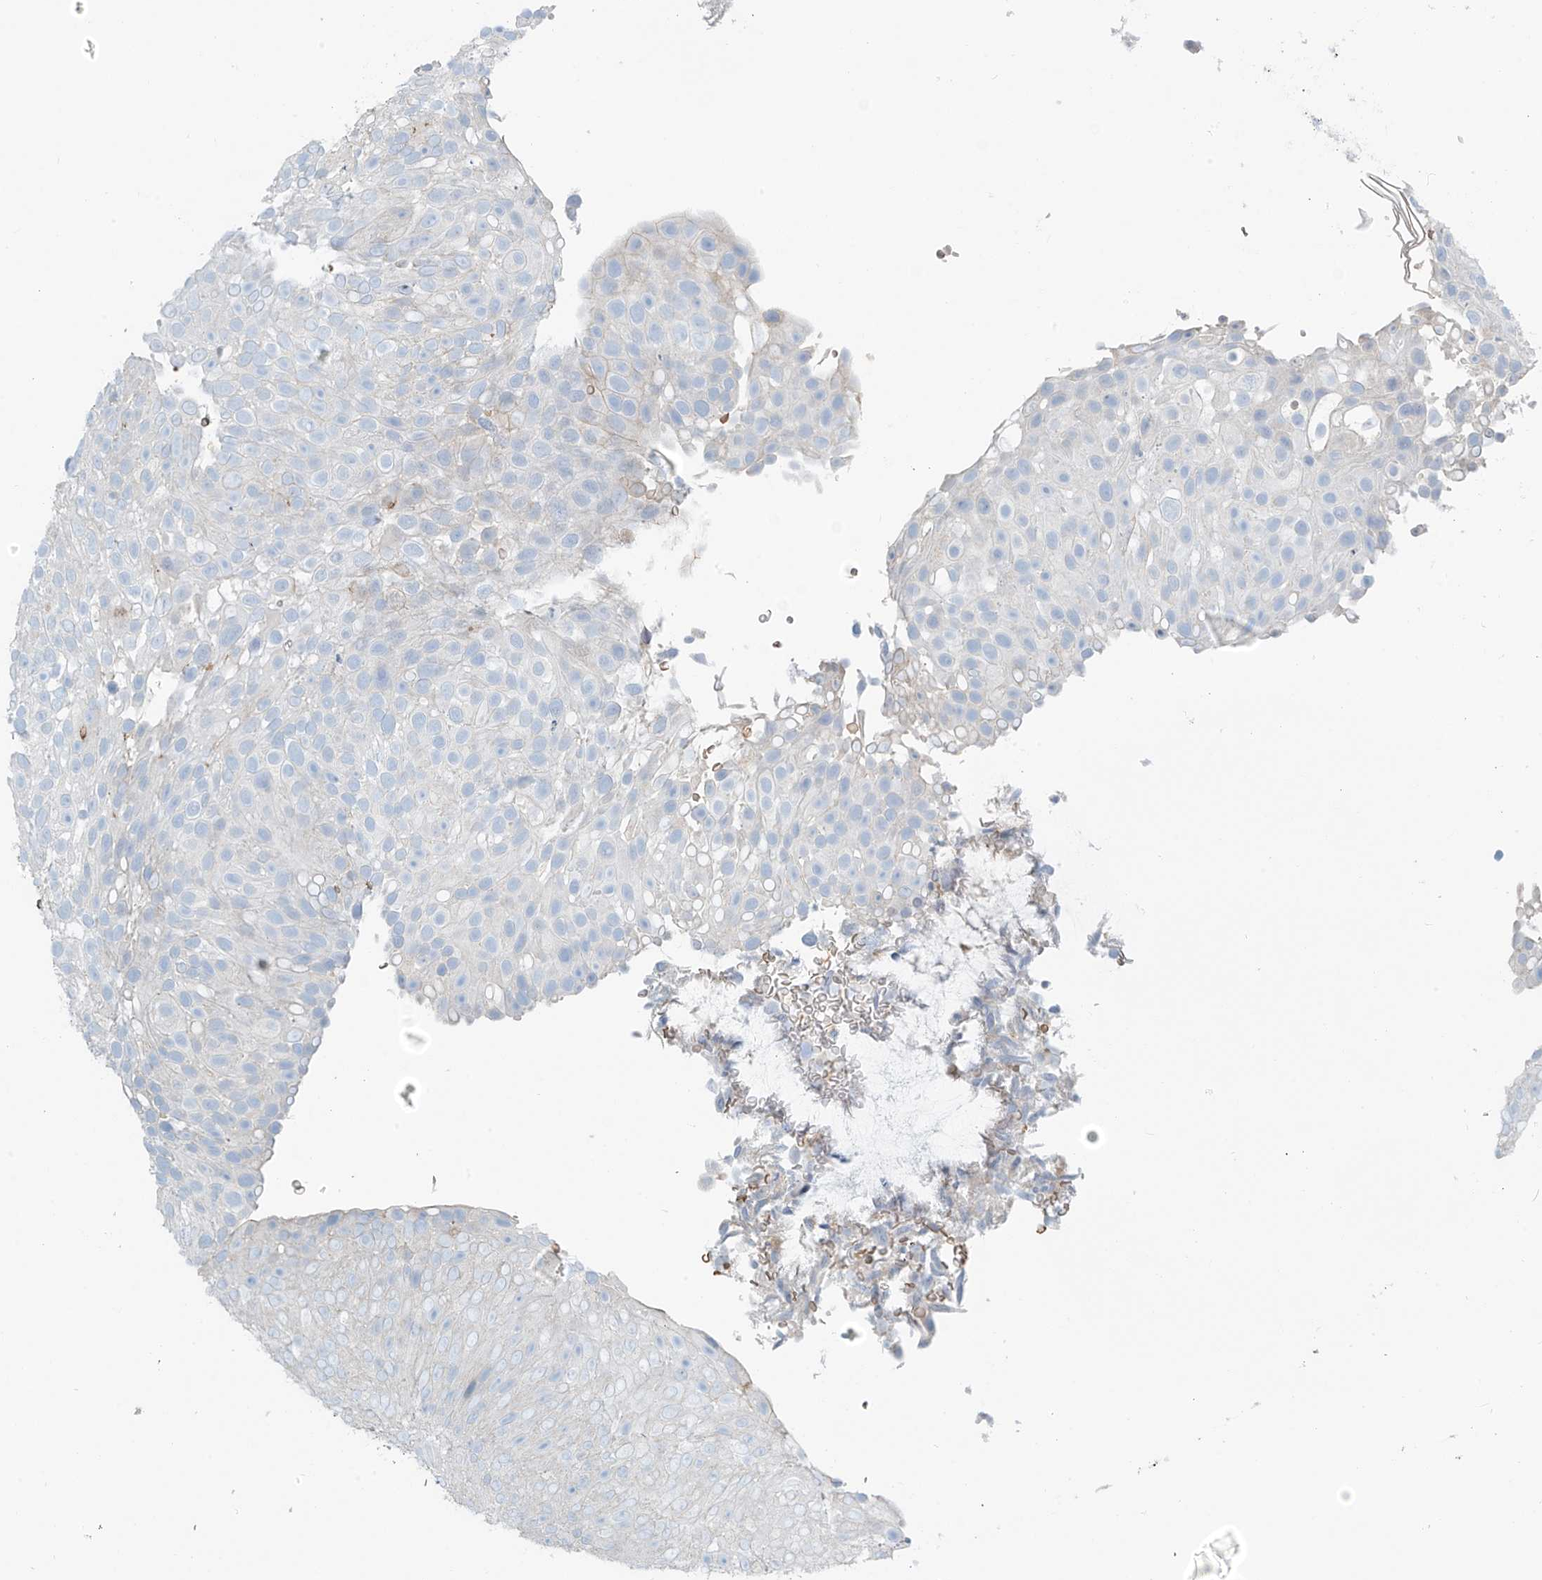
{"staining": {"intensity": "negative", "quantity": "none", "location": "none"}, "tissue": "urothelial cancer", "cell_type": "Tumor cells", "image_type": "cancer", "snomed": [{"axis": "morphology", "description": "Urothelial carcinoma, Low grade"}, {"axis": "topography", "description": "Urinary bladder"}], "caption": "Low-grade urothelial carcinoma stained for a protein using immunohistochemistry demonstrates no positivity tumor cells.", "gene": "FAM131C", "patient": {"sex": "male", "age": 78}}